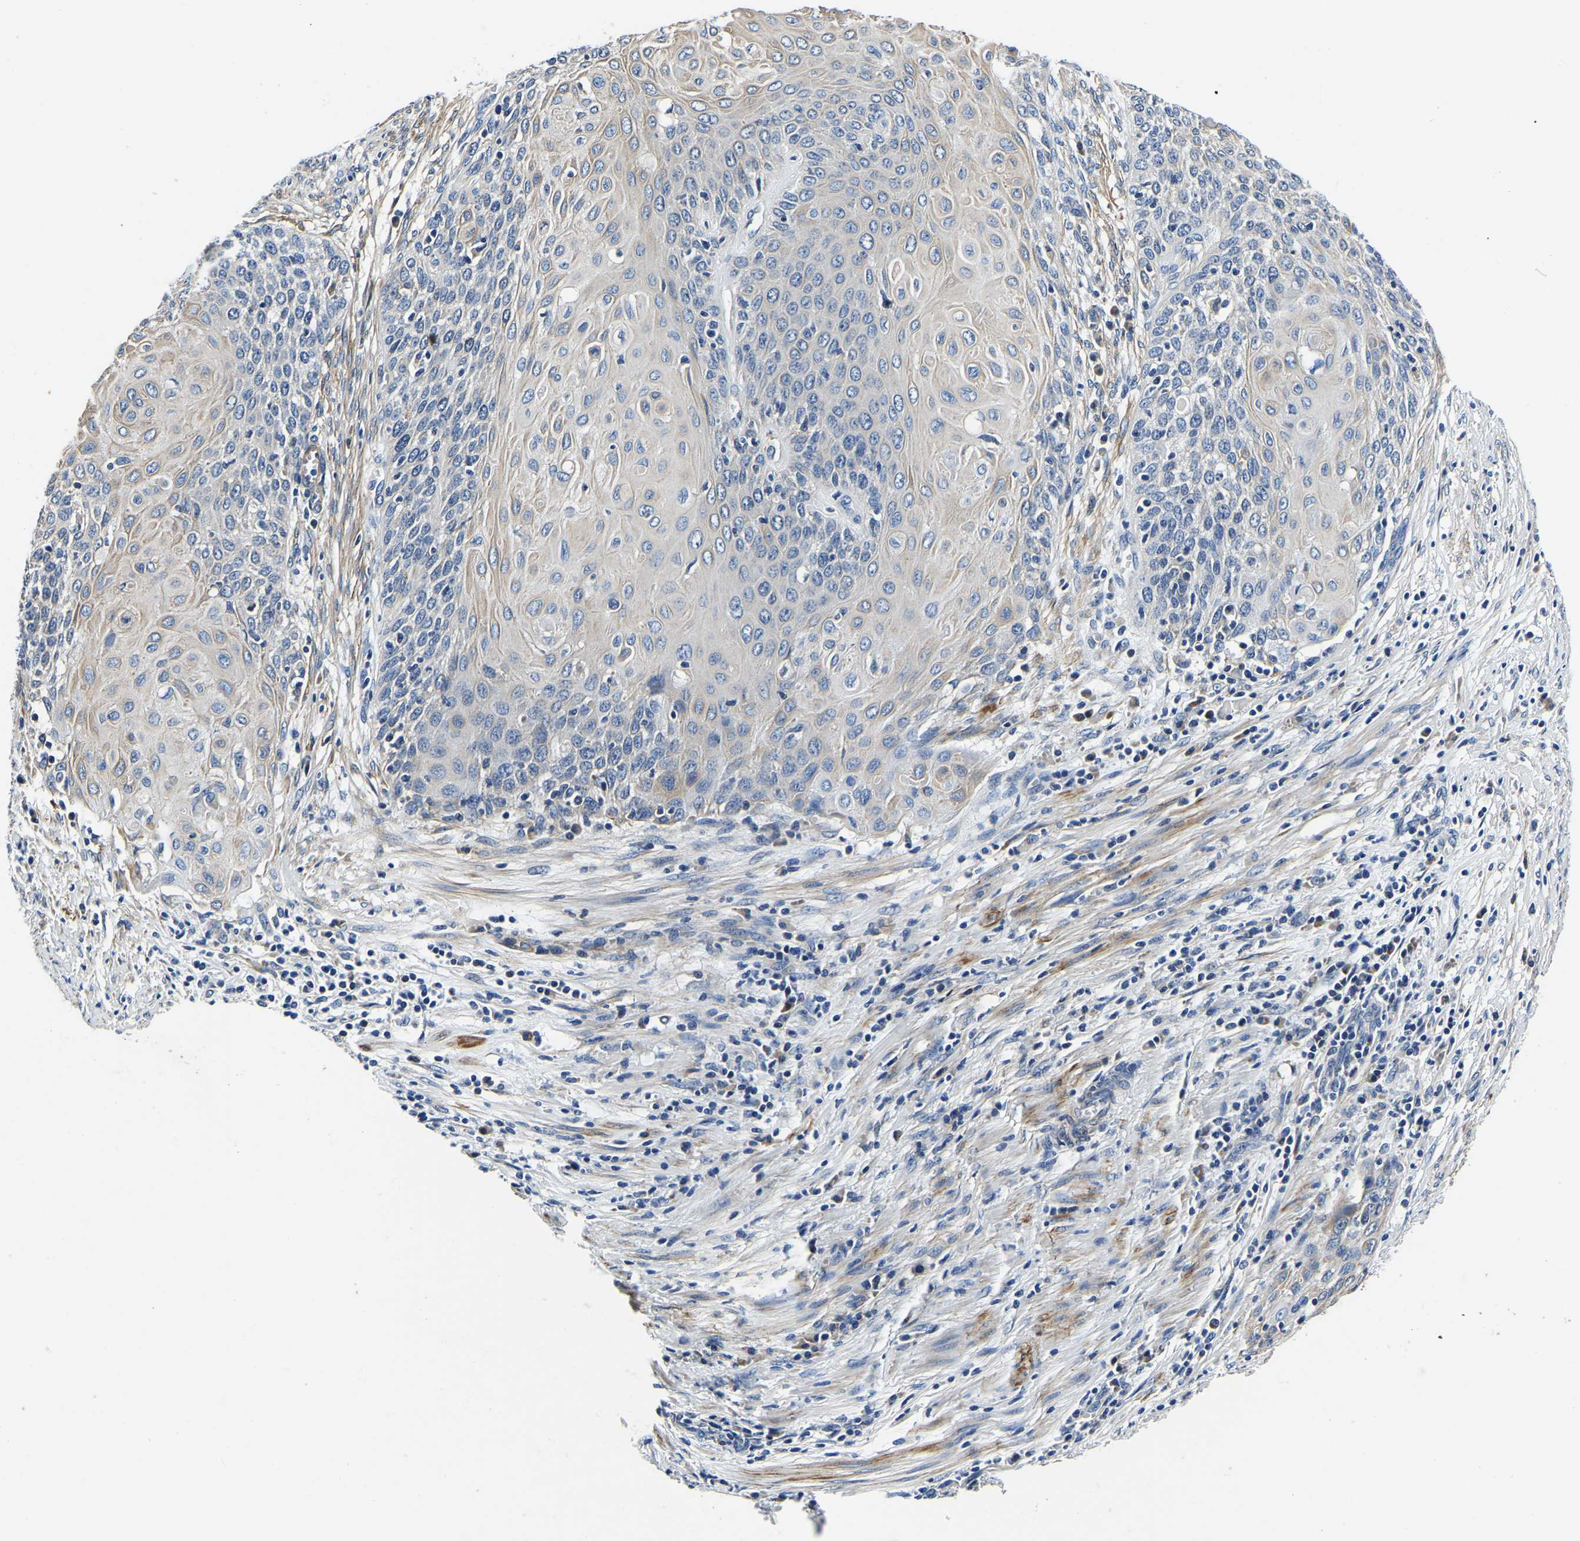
{"staining": {"intensity": "negative", "quantity": "none", "location": "none"}, "tissue": "cervical cancer", "cell_type": "Tumor cells", "image_type": "cancer", "snomed": [{"axis": "morphology", "description": "Squamous cell carcinoma, NOS"}, {"axis": "topography", "description": "Cervix"}], "caption": "The image displays no staining of tumor cells in cervical cancer (squamous cell carcinoma).", "gene": "KCTD17", "patient": {"sex": "female", "age": 39}}